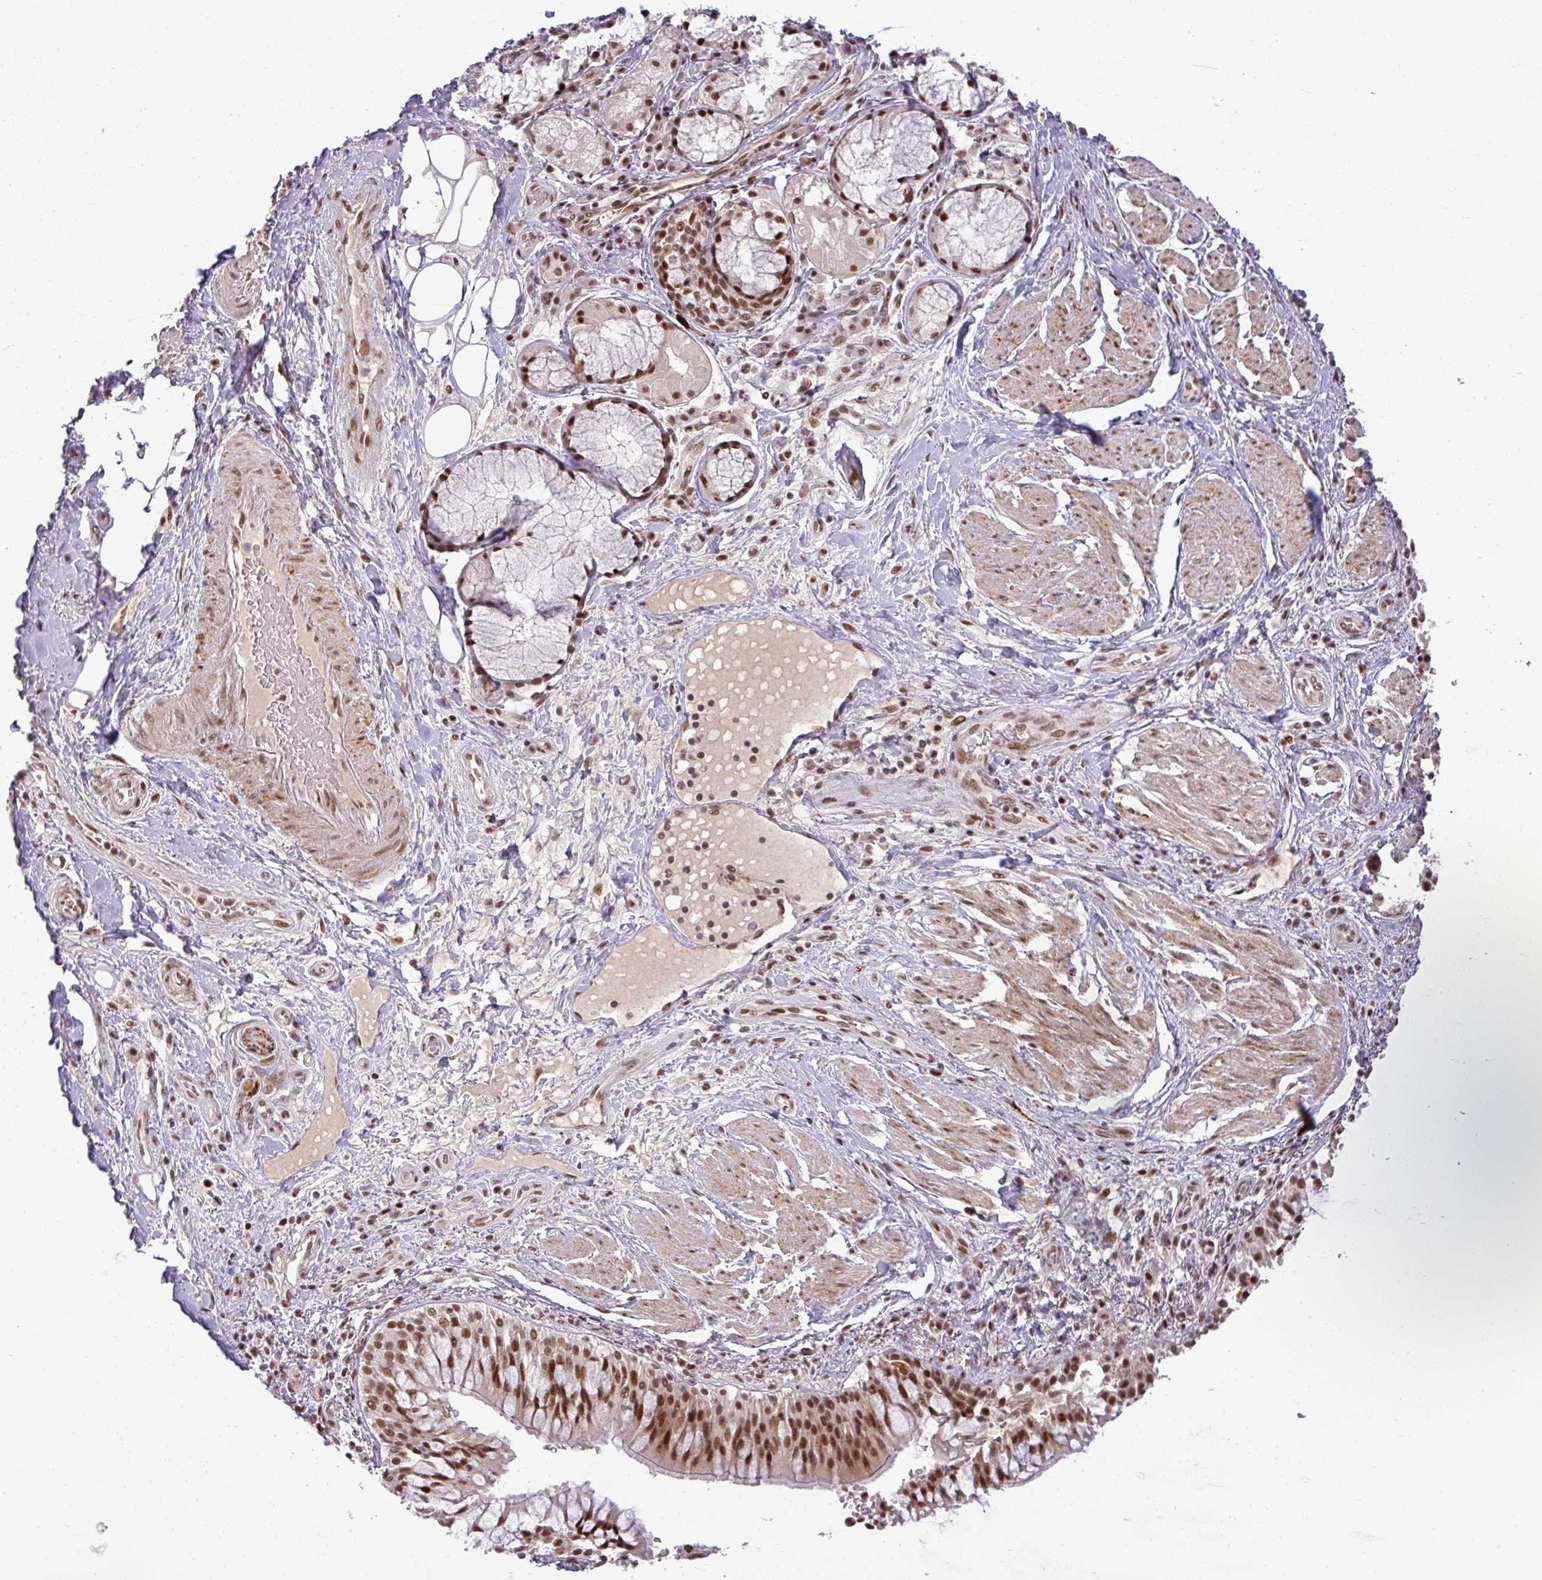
{"staining": {"intensity": "negative", "quantity": "none", "location": "none"}, "tissue": "adipose tissue", "cell_type": "Adipocytes", "image_type": "normal", "snomed": [{"axis": "morphology", "description": "Normal tissue, NOS"}, {"axis": "morphology", "description": "Squamous cell carcinoma, NOS"}, {"axis": "topography", "description": "Bronchus"}, {"axis": "topography", "description": "Lung"}], "caption": "A micrograph of human adipose tissue is negative for staining in adipocytes.", "gene": "PTPN20", "patient": {"sex": "male", "age": 64}}